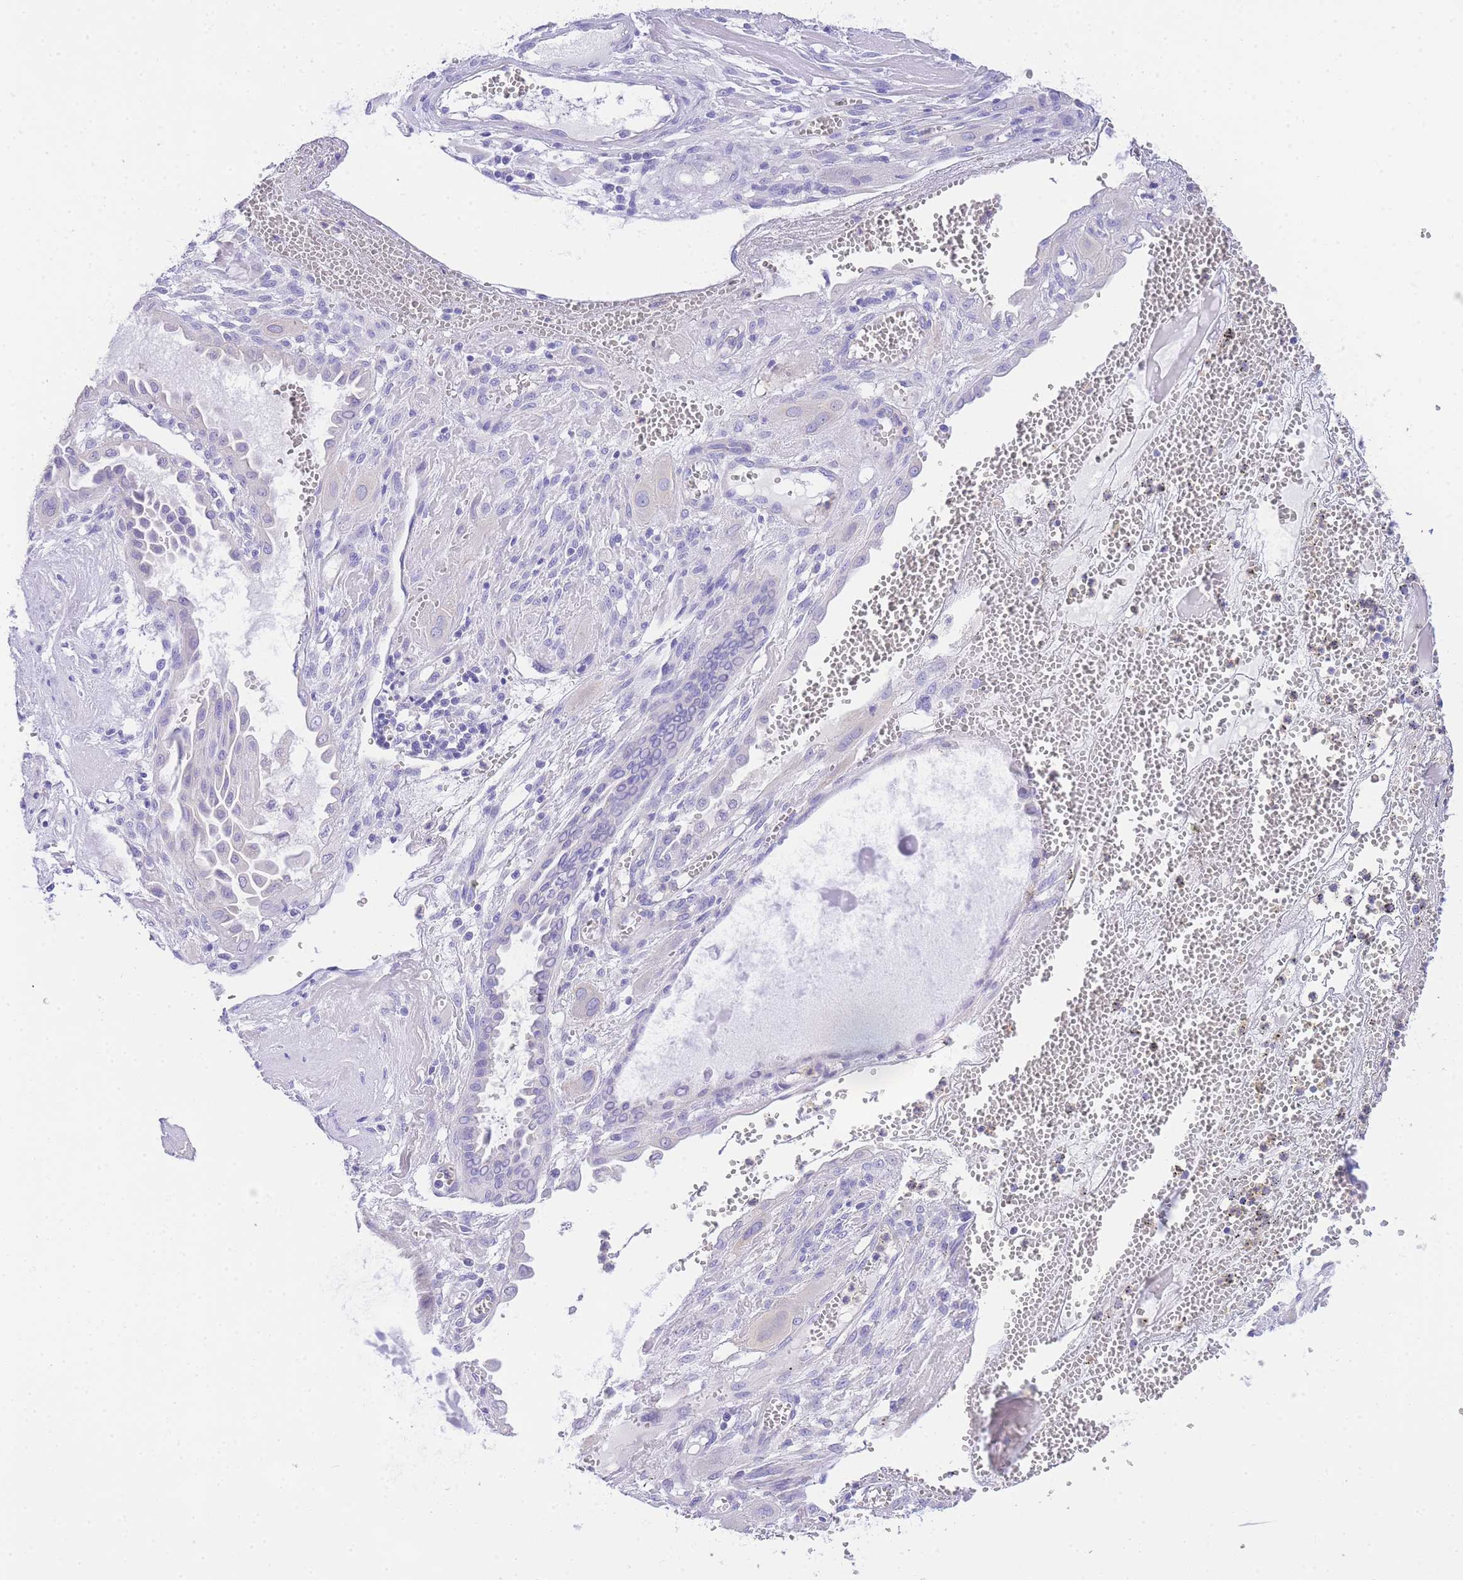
{"staining": {"intensity": "negative", "quantity": "none", "location": "none"}, "tissue": "cervical cancer", "cell_type": "Tumor cells", "image_type": "cancer", "snomed": [{"axis": "morphology", "description": "Squamous cell carcinoma, NOS"}, {"axis": "topography", "description": "Cervix"}], "caption": "Tumor cells are negative for protein expression in human cervical squamous cell carcinoma. Nuclei are stained in blue.", "gene": "EPN2", "patient": {"sex": "female", "age": 34}}